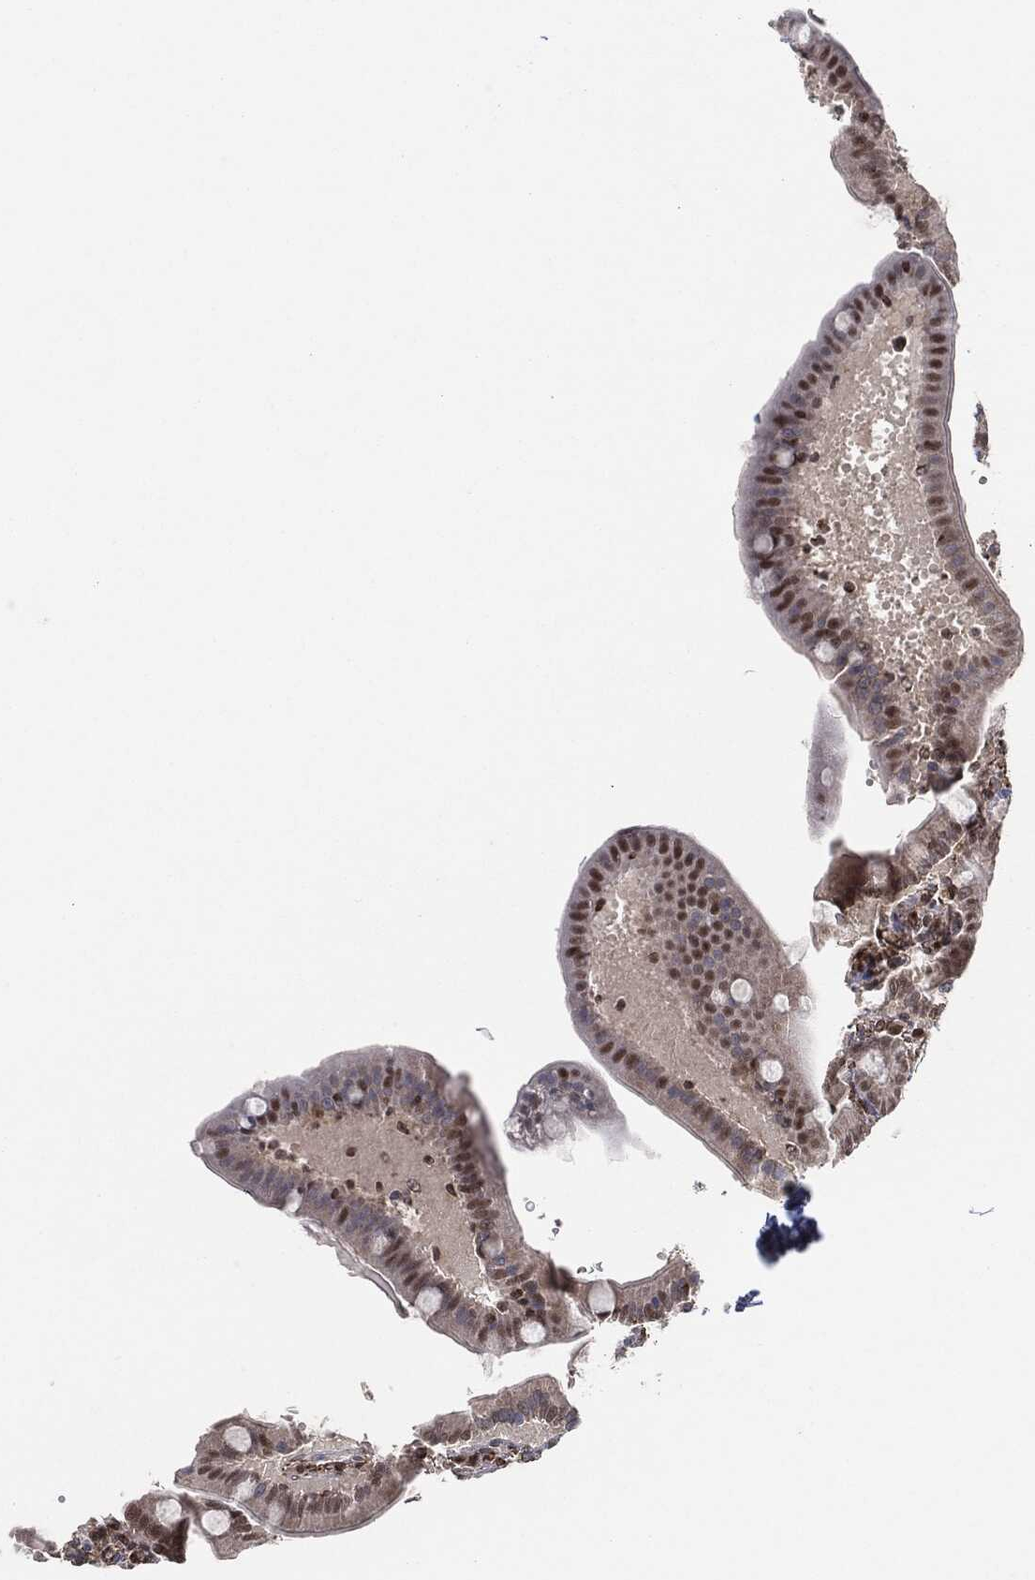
{"staining": {"intensity": "moderate", "quantity": "25%-75%", "location": "nuclear"}, "tissue": "small intestine", "cell_type": "Glandular cells", "image_type": "normal", "snomed": [{"axis": "morphology", "description": "Normal tissue, NOS"}, {"axis": "topography", "description": "Small intestine"}], "caption": "Immunohistochemistry micrograph of unremarkable human small intestine stained for a protein (brown), which demonstrates medium levels of moderate nuclear expression in approximately 25%-75% of glandular cells.", "gene": "TP53RK", "patient": {"sex": "male", "age": 66}}